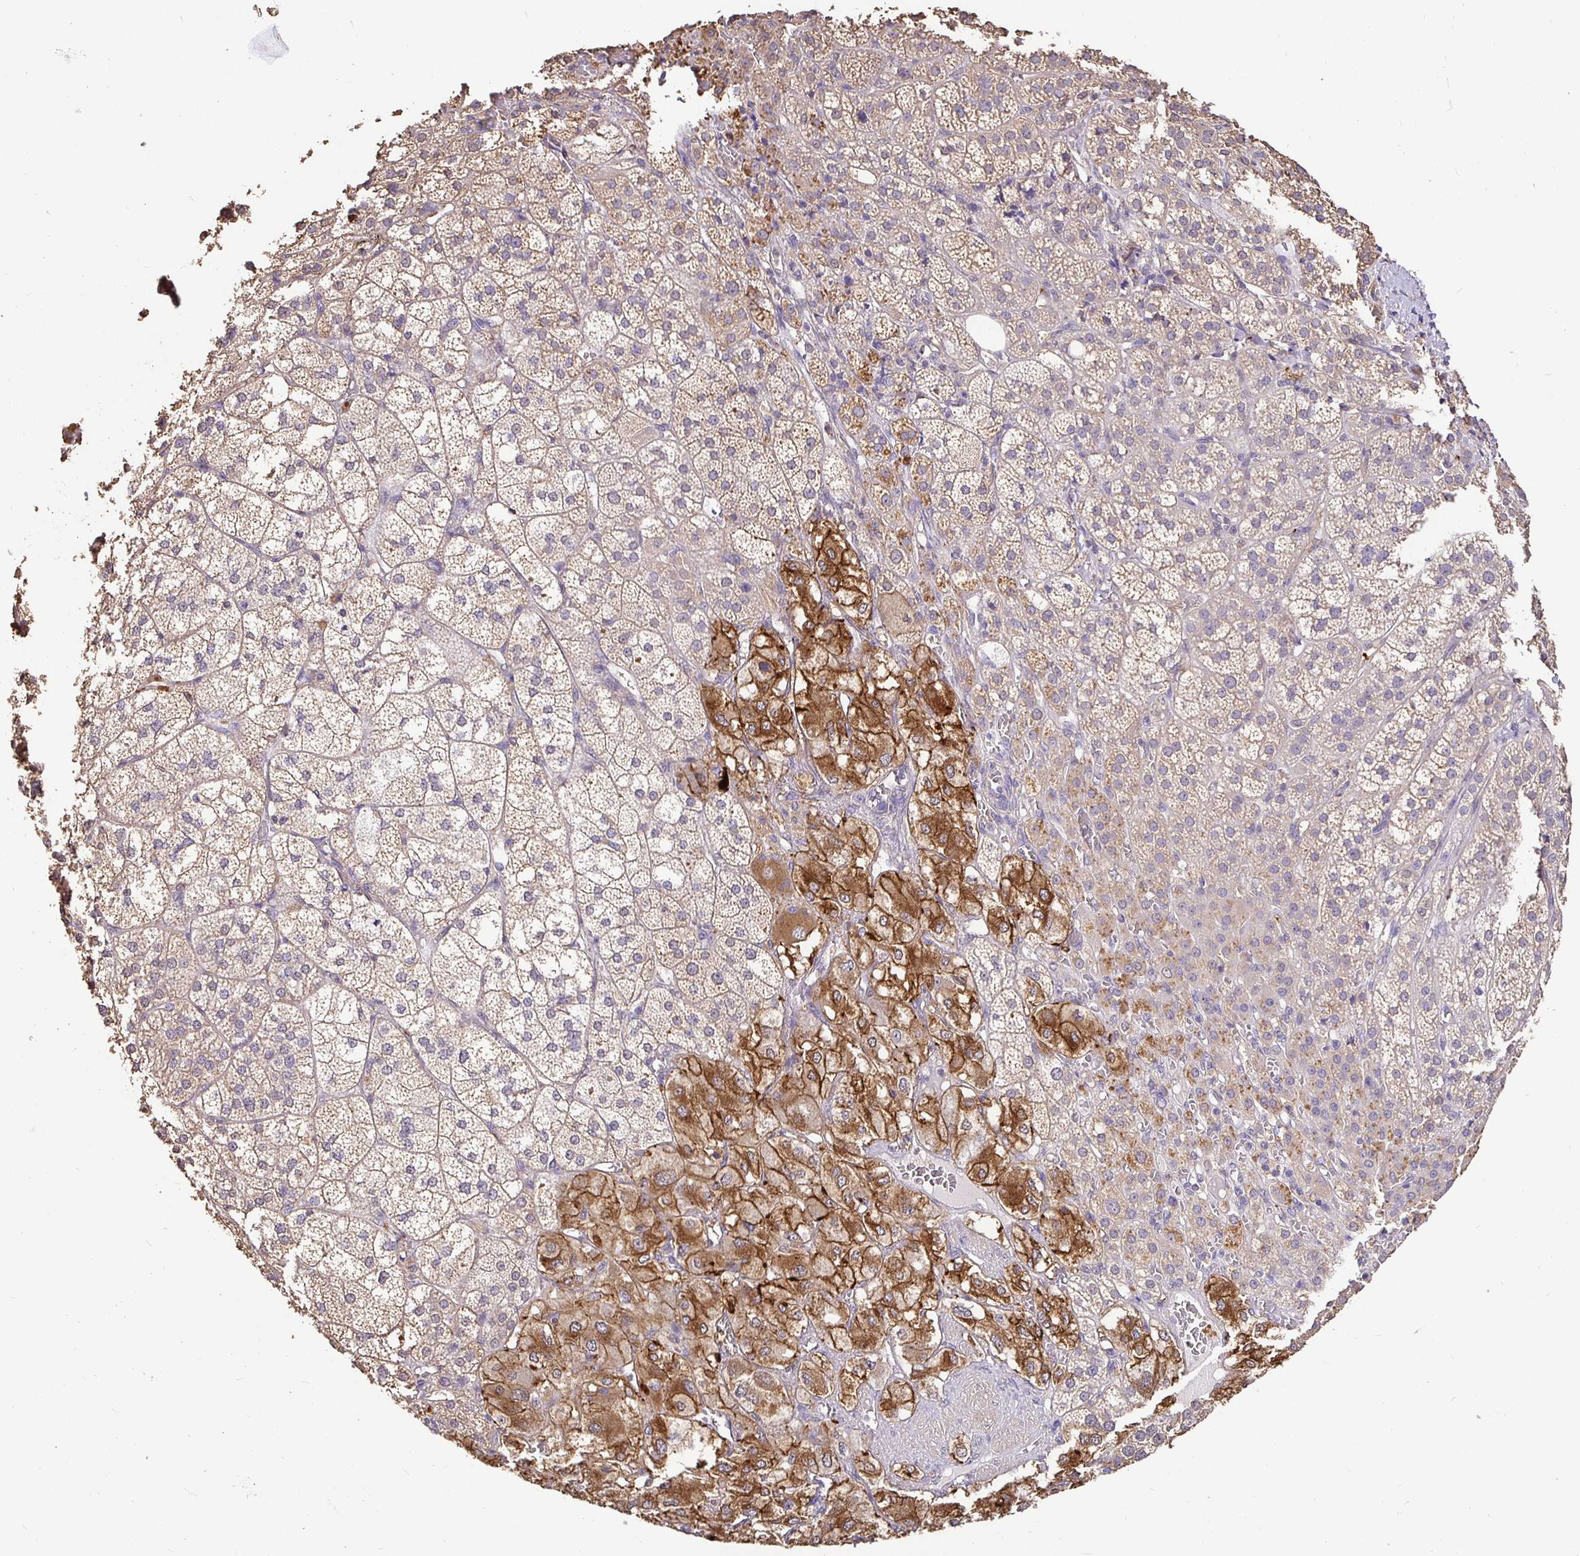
{"staining": {"intensity": "moderate", "quantity": "25%-75%", "location": "cytoplasmic/membranous"}, "tissue": "adrenal gland", "cell_type": "Glandular cells", "image_type": "normal", "snomed": [{"axis": "morphology", "description": "Normal tissue, NOS"}, {"axis": "topography", "description": "Adrenal gland"}], "caption": "Benign adrenal gland displays moderate cytoplasmic/membranous staining in about 25%-75% of glandular cells The staining was performed using DAB (3,3'-diaminobenzidine) to visualize the protein expression in brown, while the nuclei were stained in blue with hematoxylin (Magnification: 20x)..", "gene": "MAPK8IP3", "patient": {"sex": "female", "age": 60}}